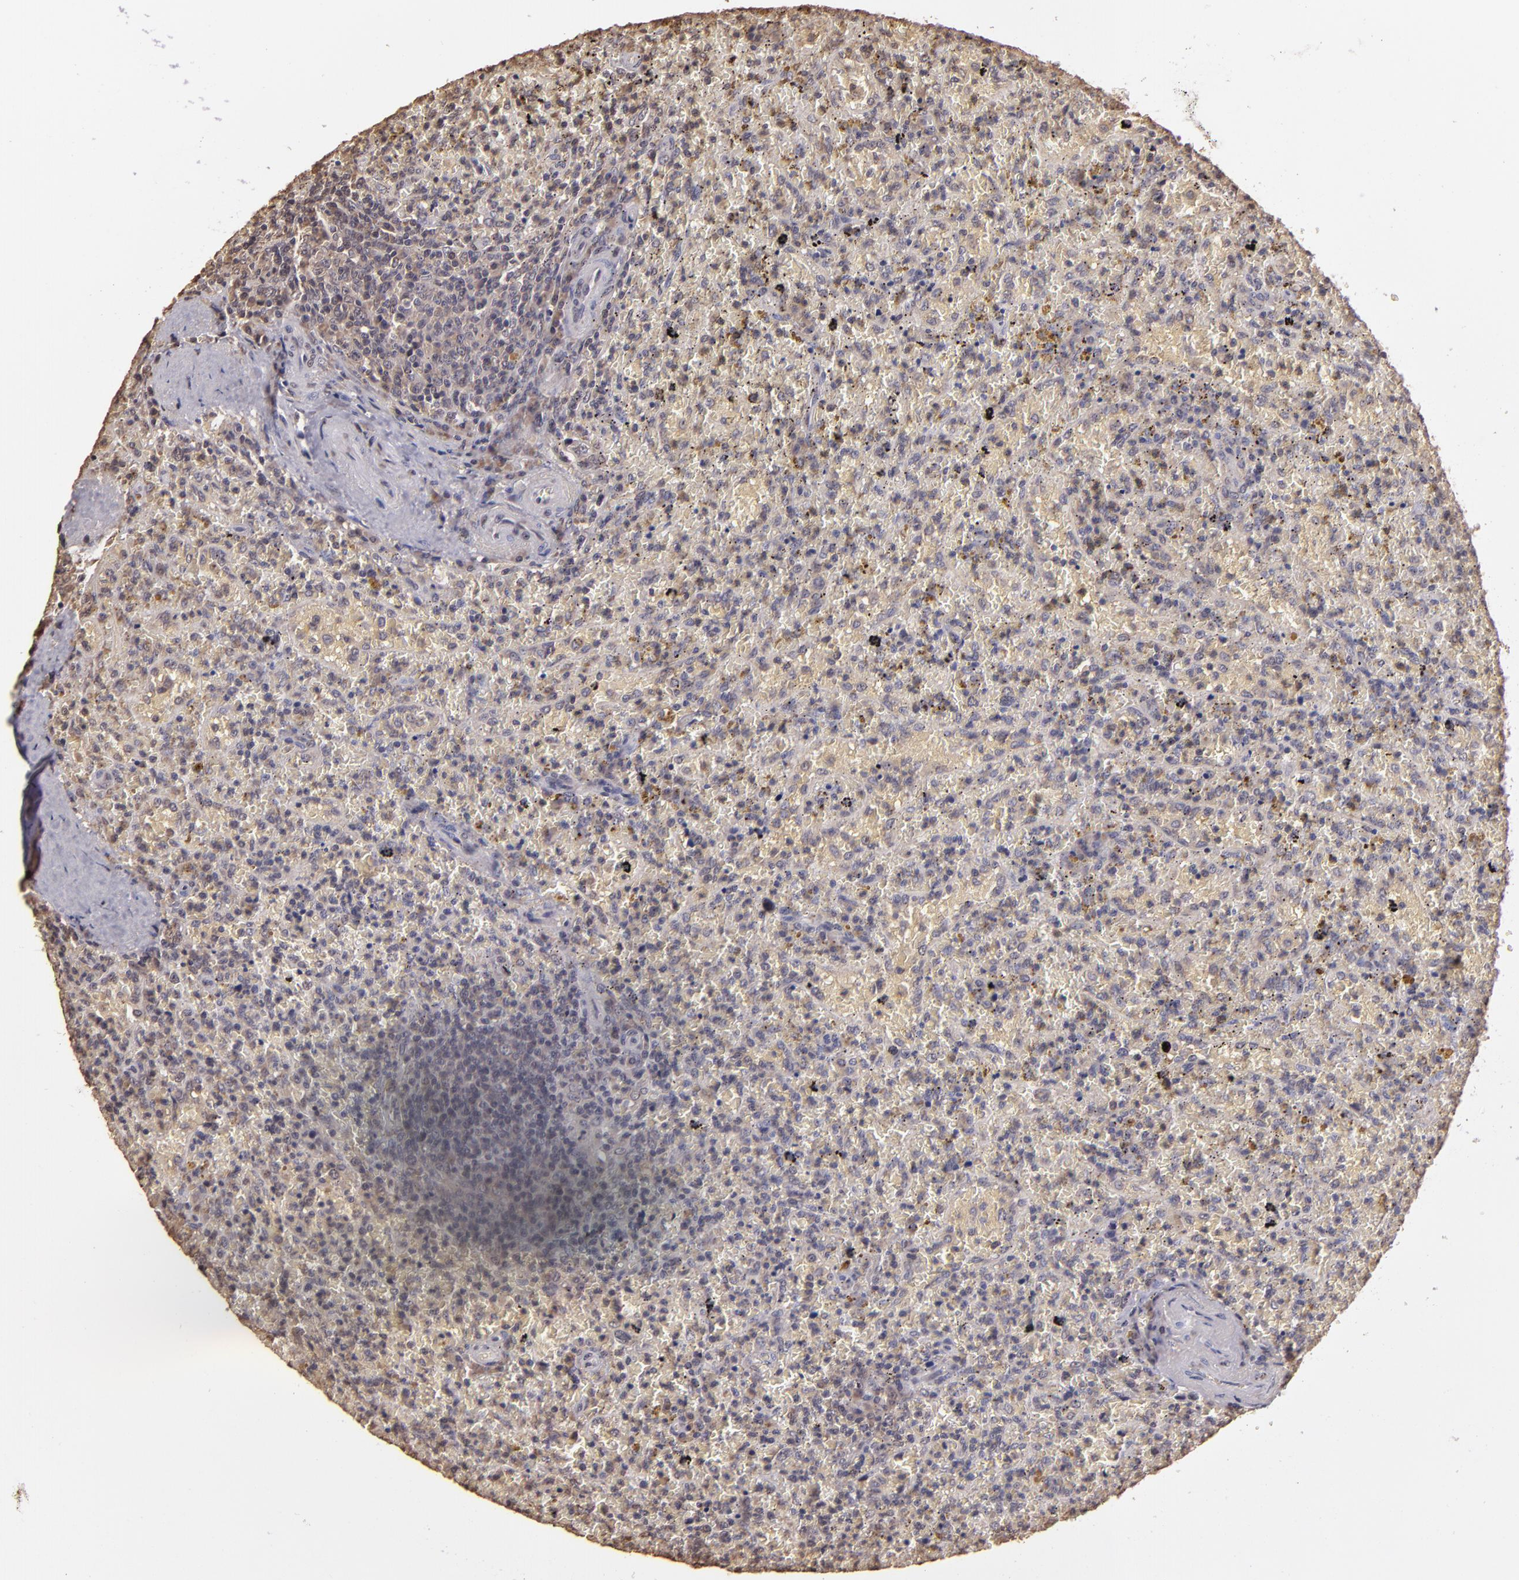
{"staining": {"intensity": "negative", "quantity": "none", "location": "none"}, "tissue": "lymphoma", "cell_type": "Tumor cells", "image_type": "cancer", "snomed": [{"axis": "morphology", "description": "Malignant lymphoma, non-Hodgkin's type, High grade"}, {"axis": "topography", "description": "Spleen"}, {"axis": "topography", "description": "Lymph node"}], "caption": "Immunohistochemistry micrograph of human lymphoma stained for a protein (brown), which reveals no positivity in tumor cells.", "gene": "ARPC2", "patient": {"sex": "female", "age": 70}}